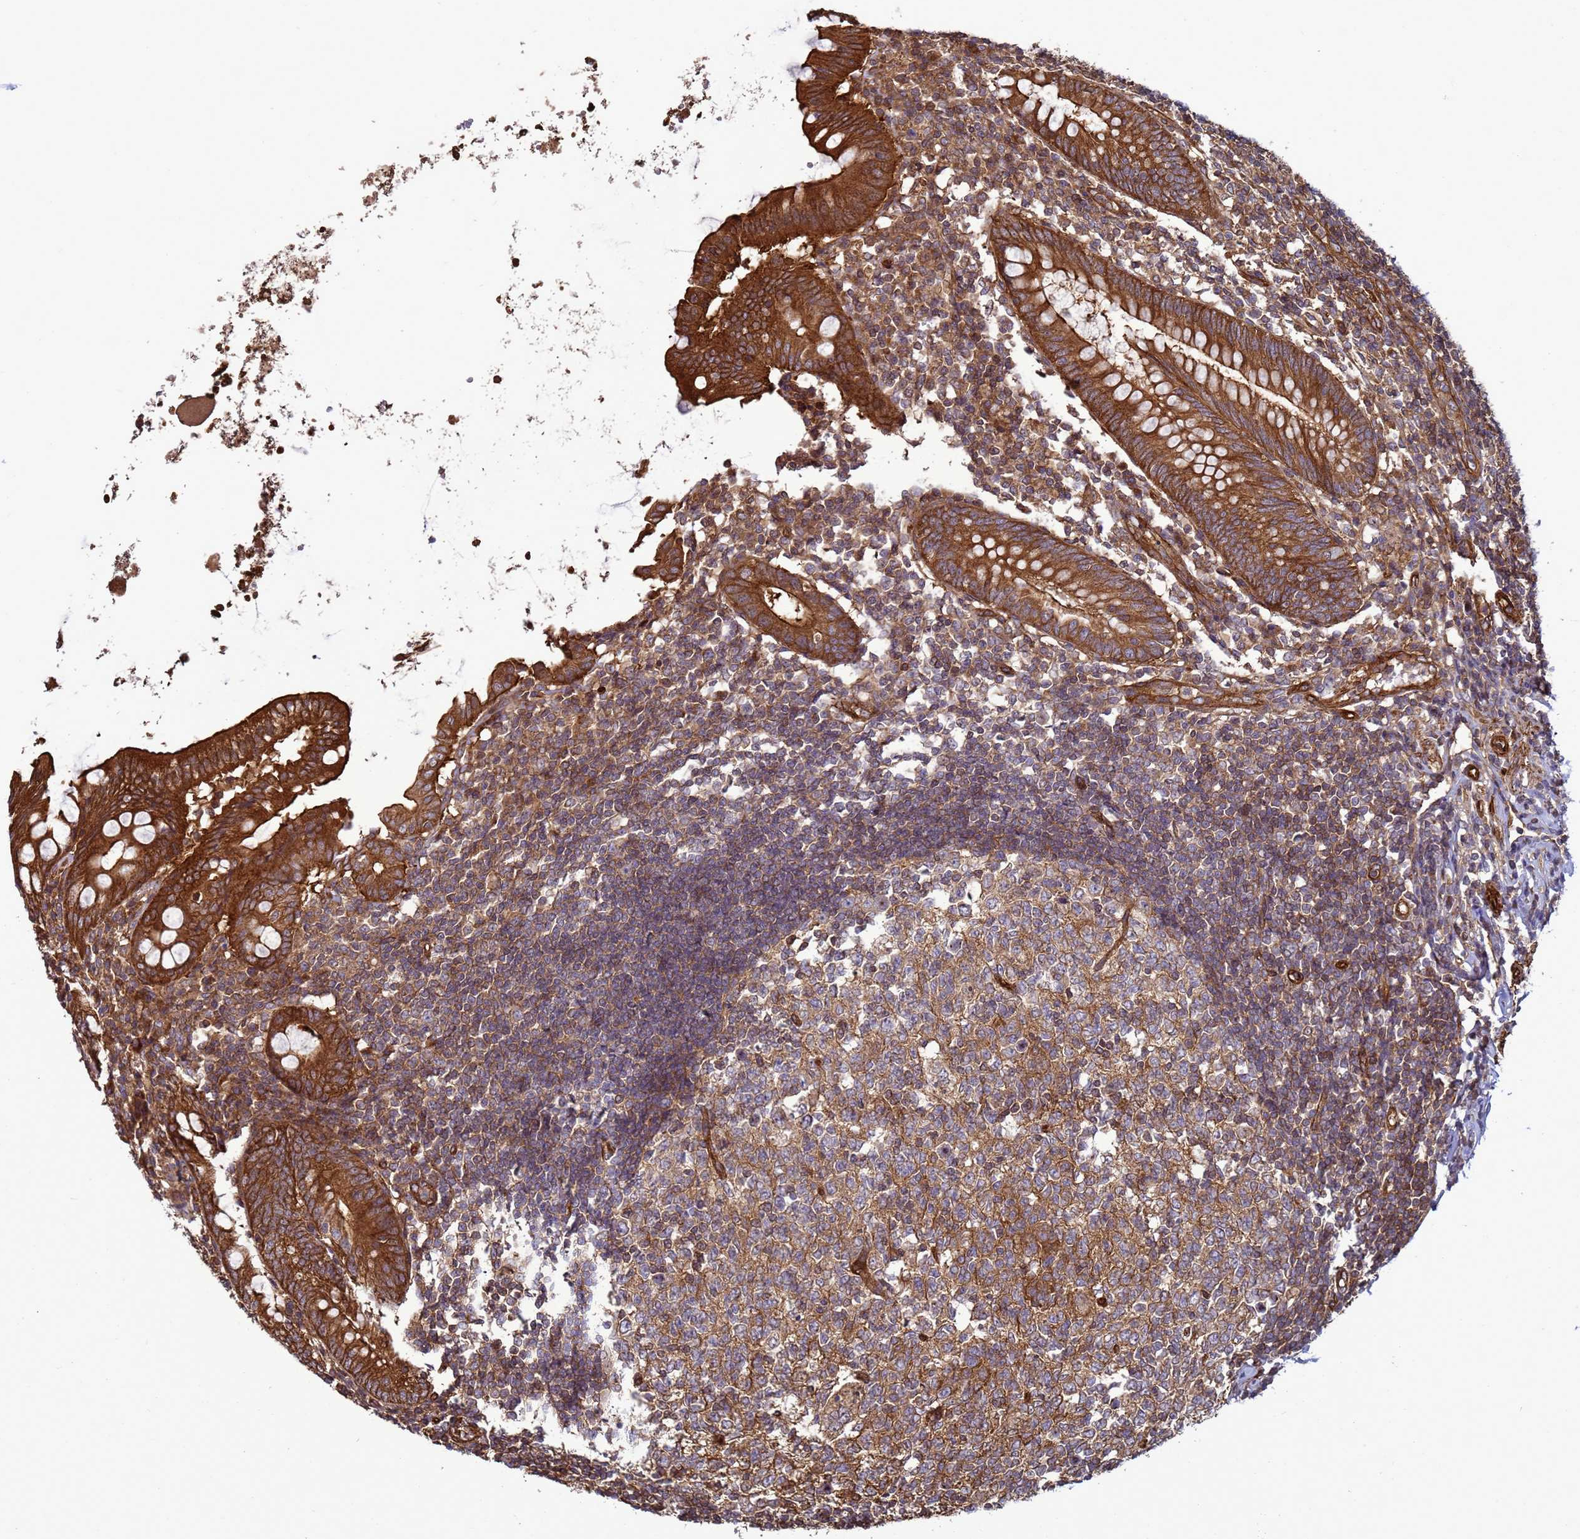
{"staining": {"intensity": "strong", "quantity": ">75%", "location": "cytoplasmic/membranous"}, "tissue": "appendix", "cell_type": "Glandular cells", "image_type": "normal", "snomed": [{"axis": "morphology", "description": "Normal tissue, NOS"}, {"axis": "topography", "description": "Appendix"}], "caption": "An image of appendix stained for a protein reveals strong cytoplasmic/membranous brown staining in glandular cells.", "gene": "CNOT1", "patient": {"sex": "female", "age": 54}}